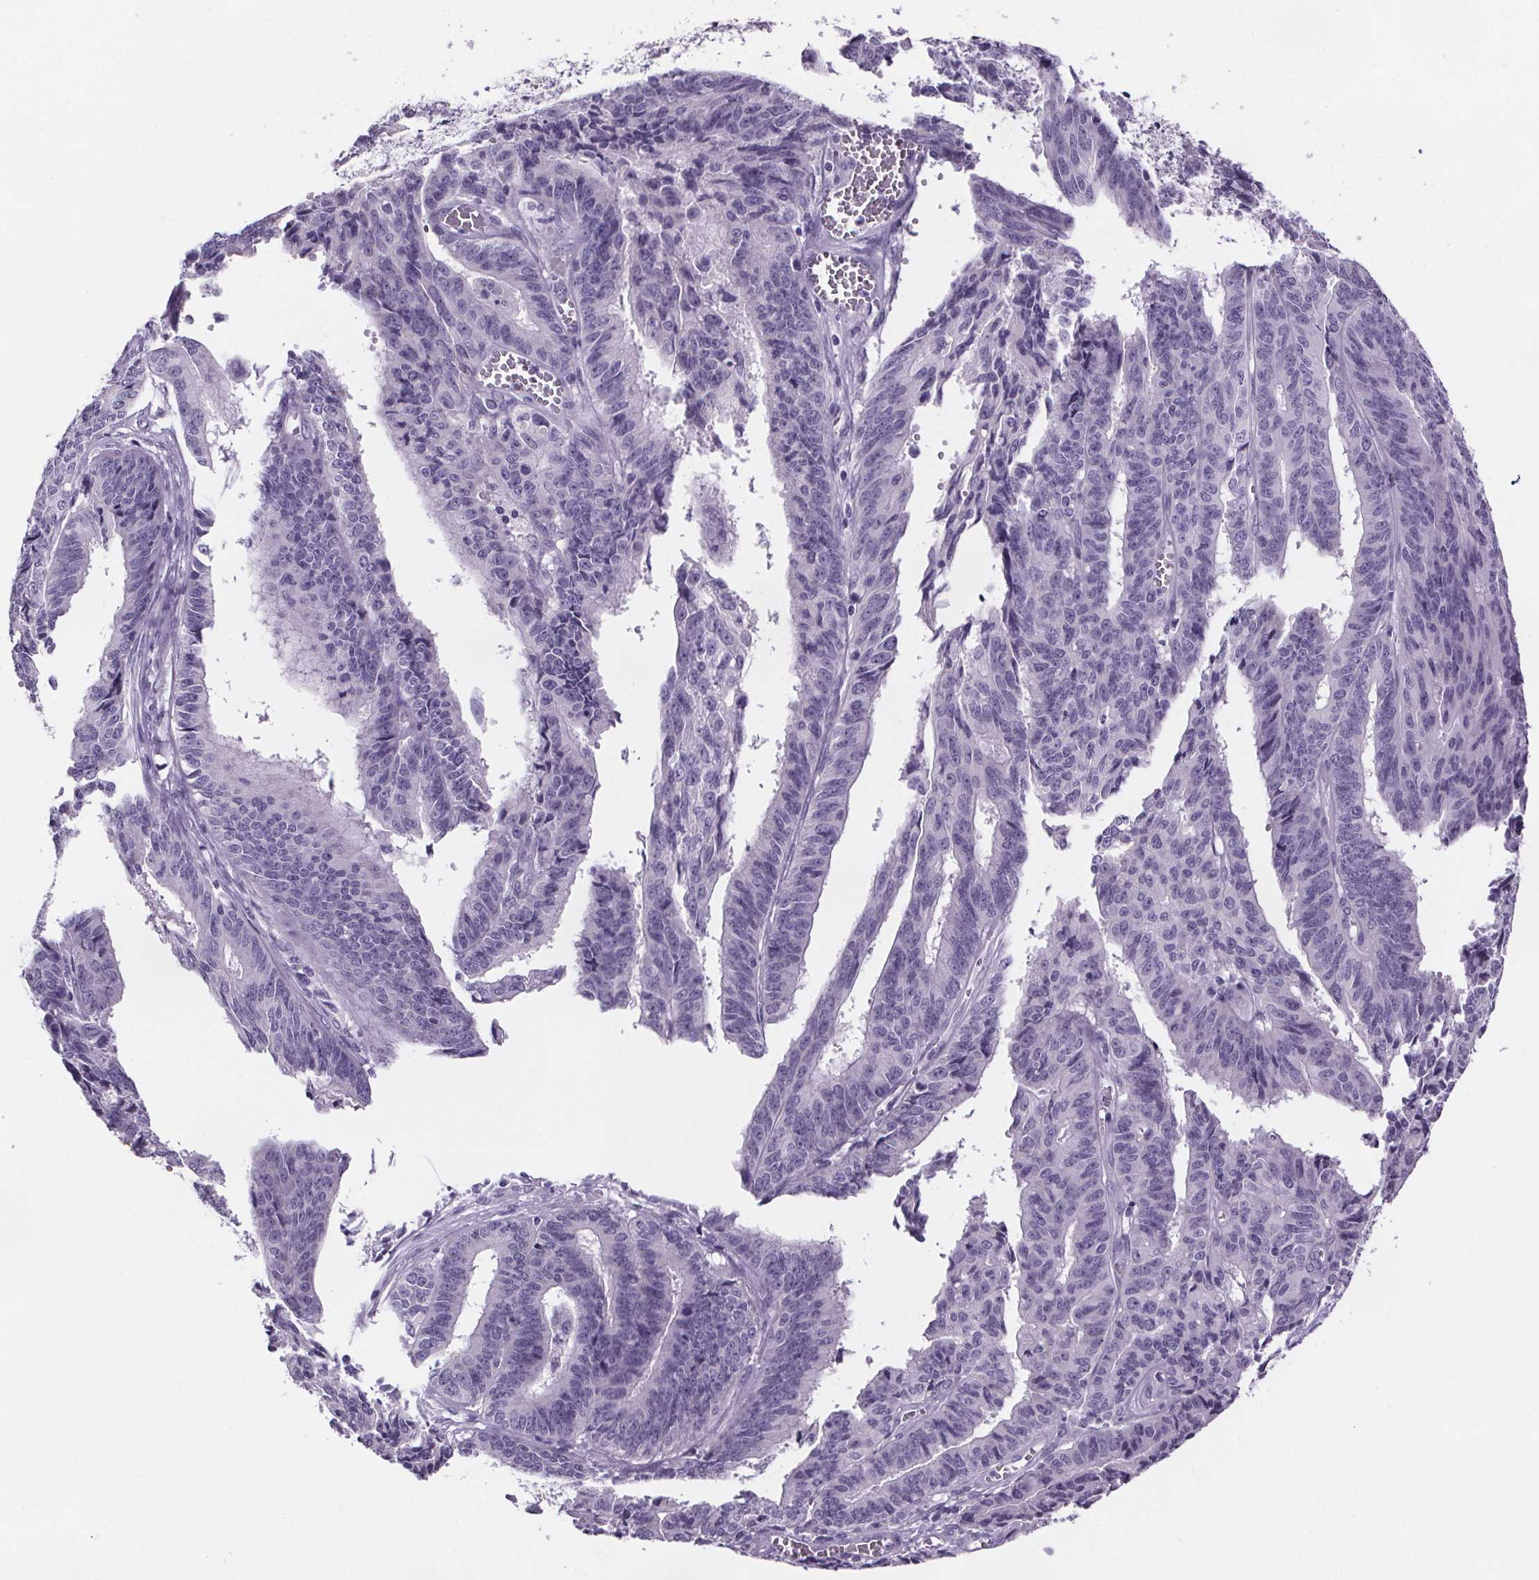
{"staining": {"intensity": "negative", "quantity": "none", "location": "none"}, "tissue": "endometrial cancer", "cell_type": "Tumor cells", "image_type": "cancer", "snomed": [{"axis": "morphology", "description": "Adenocarcinoma, NOS"}, {"axis": "topography", "description": "Endometrium"}], "caption": "The histopathology image exhibits no significant positivity in tumor cells of endometrial cancer.", "gene": "CUBN", "patient": {"sex": "female", "age": 65}}